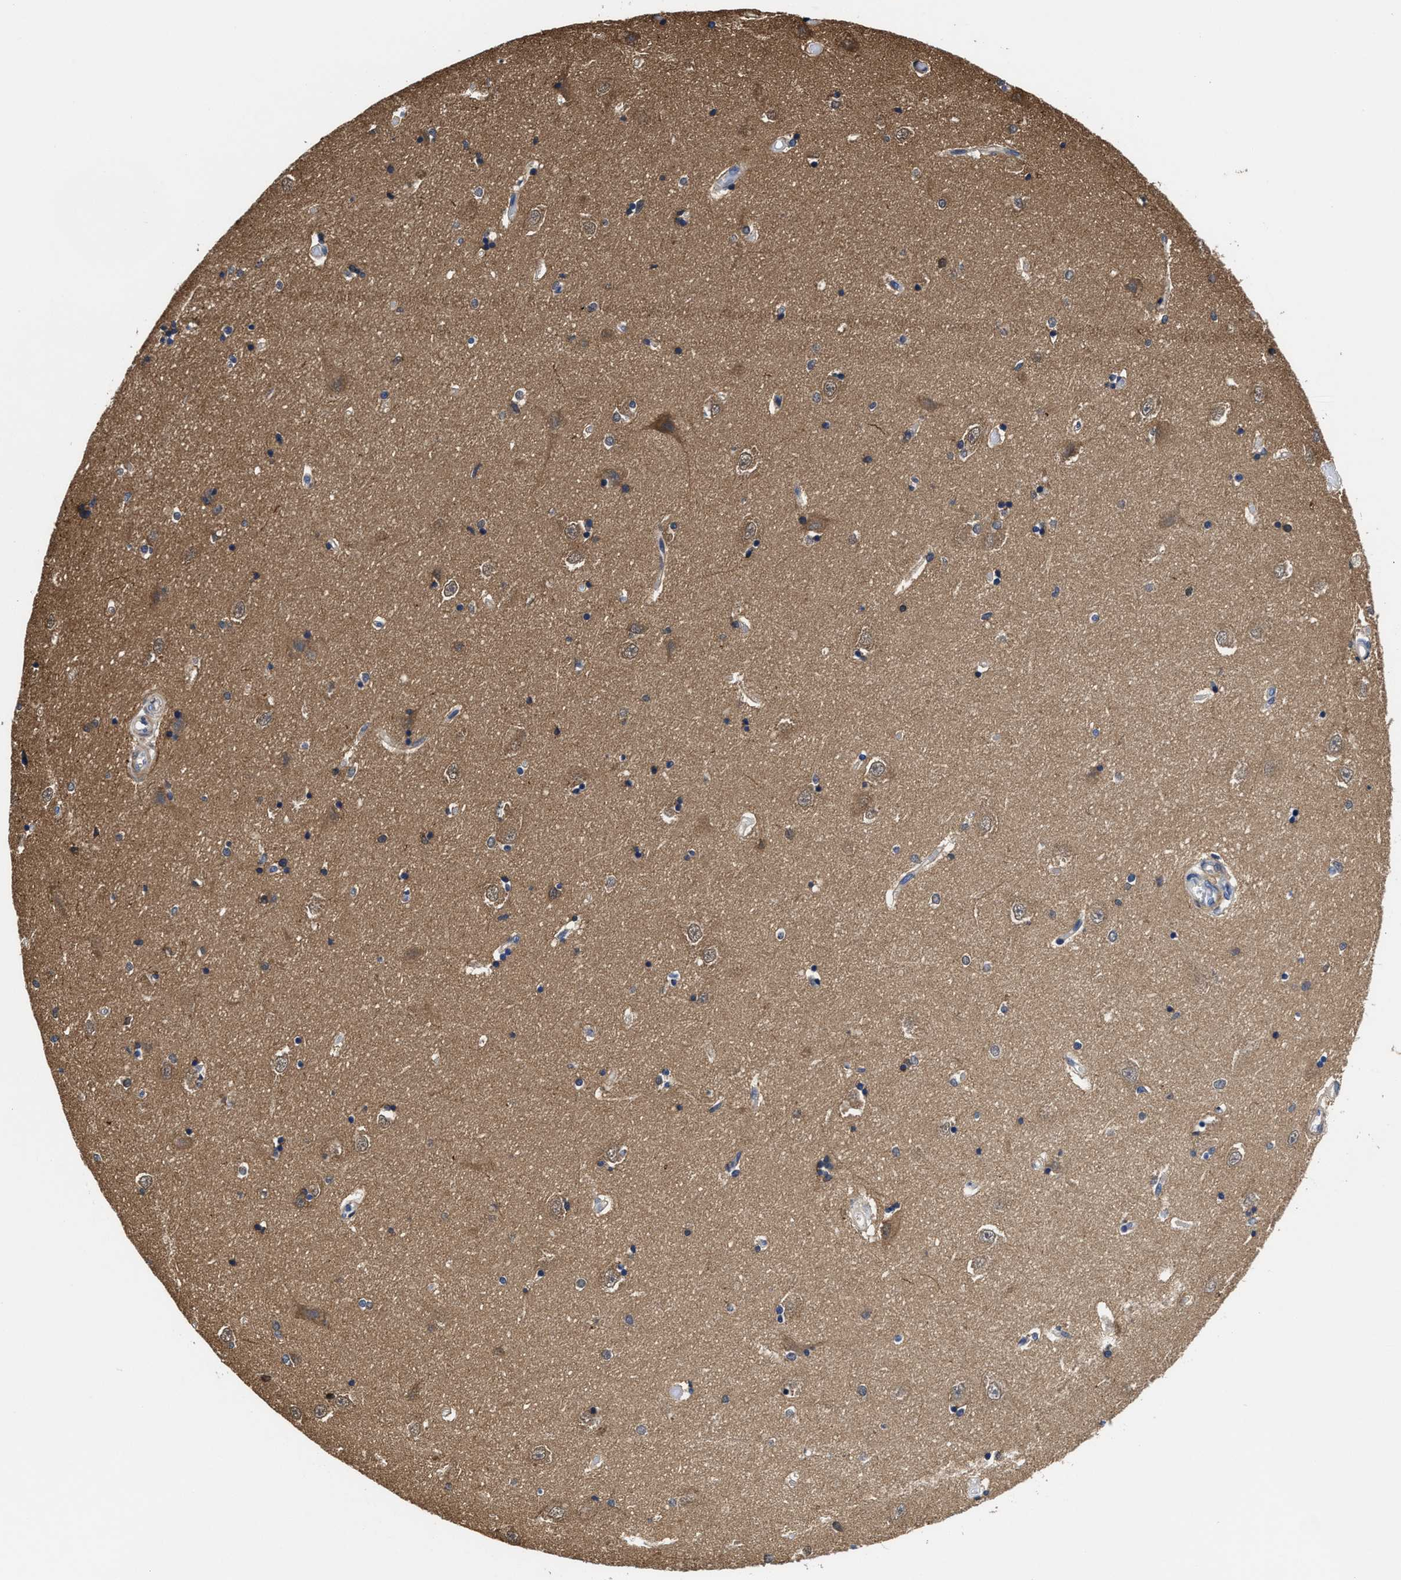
{"staining": {"intensity": "weak", "quantity": "25%-75%", "location": "cytoplasmic/membranous"}, "tissue": "hippocampus", "cell_type": "Glial cells", "image_type": "normal", "snomed": [{"axis": "morphology", "description": "Normal tissue, NOS"}, {"axis": "topography", "description": "Hippocampus"}], "caption": "IHC image of unremarkable human hippocampus stained for a protein (brown), which exhibits low levels of weak cytoplasmic/membranous expression in about 25%-75% of glial cells.", "gene": "KIF12", "patient": {"sex": "male", "age": 45}}